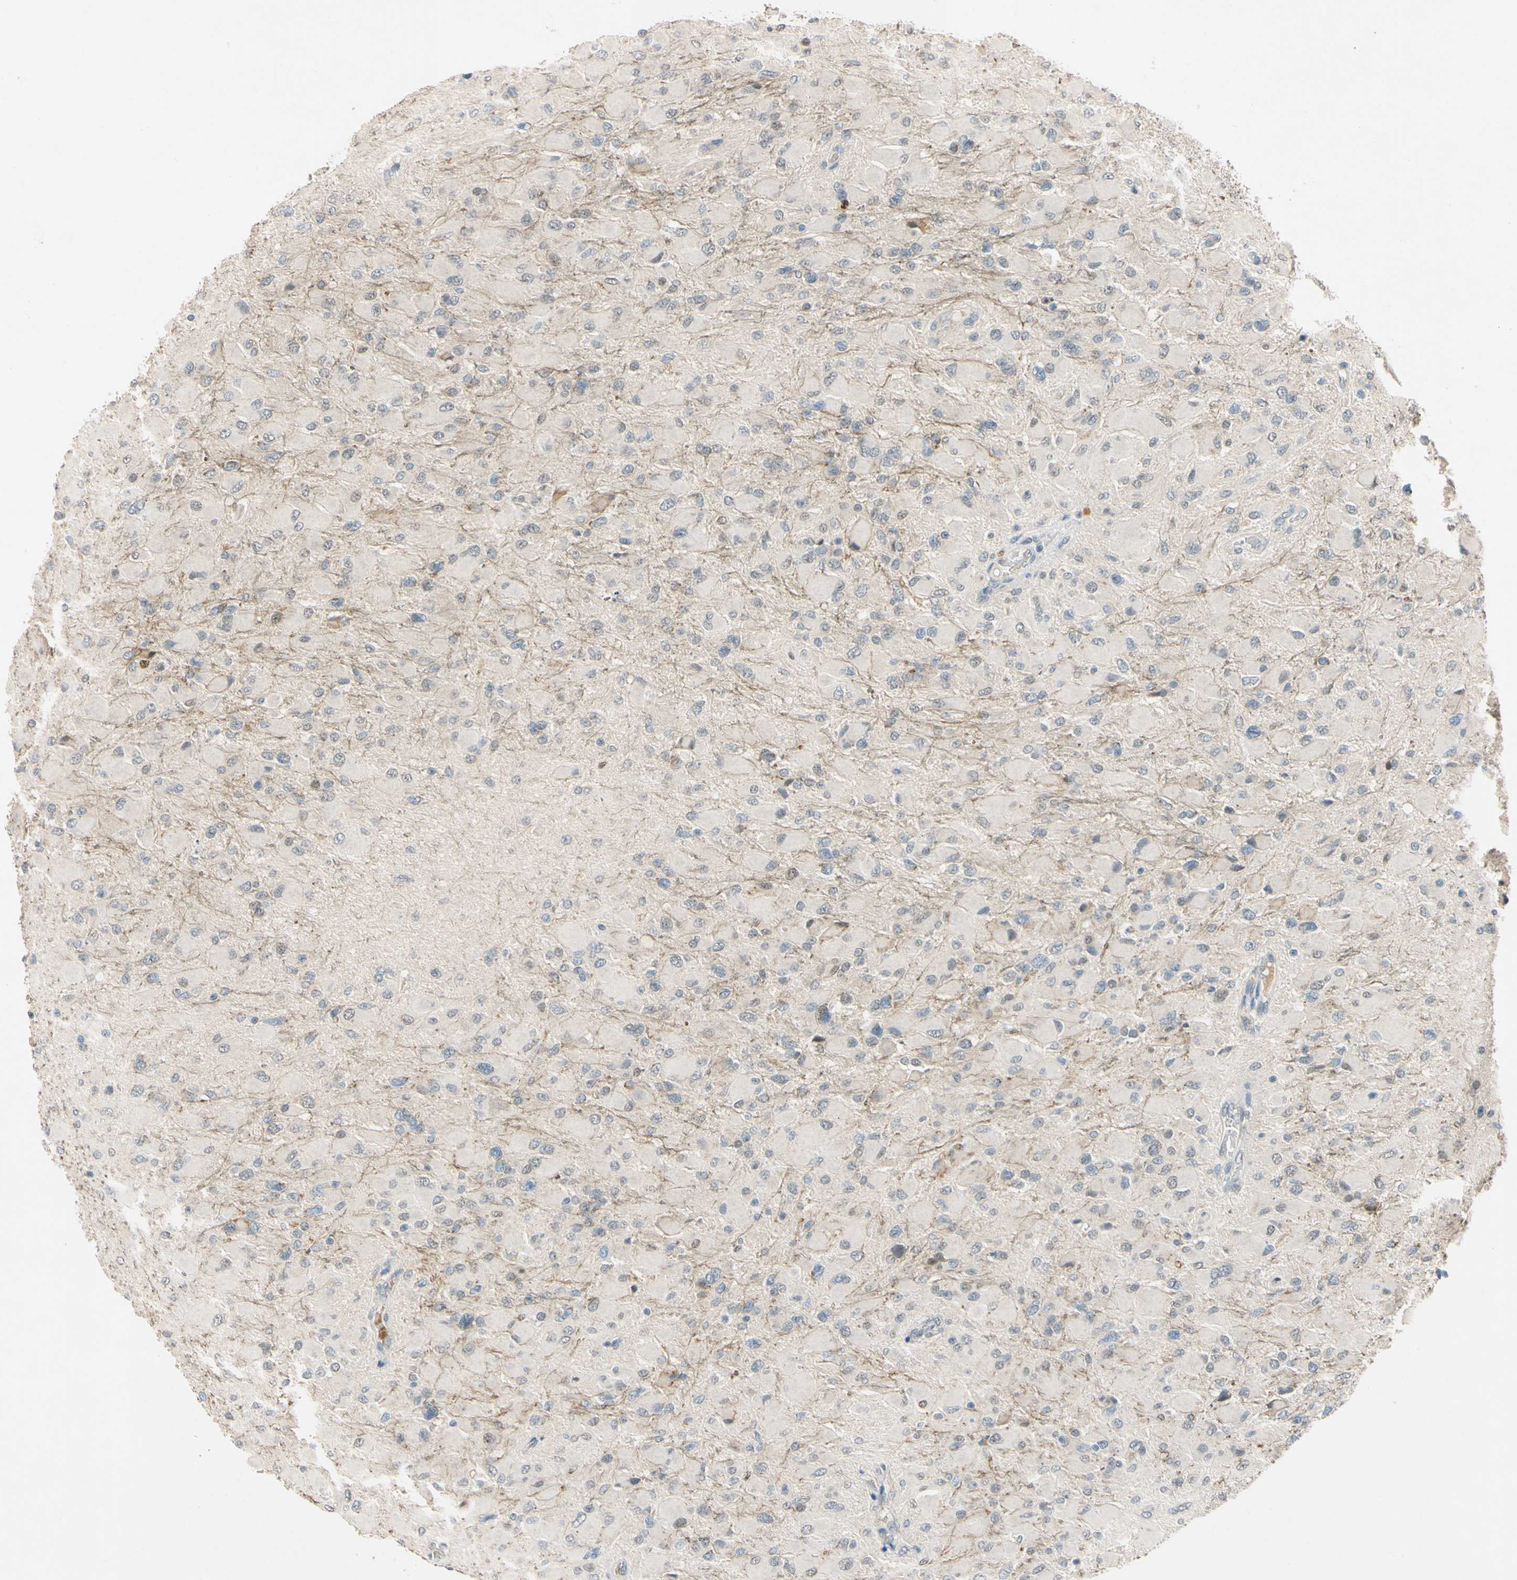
{"staining": {"intensity": "negative", "quantity": "none", "location": "none"}, "tissue": "glioma", "cell_type": "Tumor cells", "image_type": "cancer", "snomed": [{"axis": "morphology", "description": "Glioma, malignant, High grade"}, {"axis": "topography", "description": "Cerebral cortex"}], "caption": "This is a image of immunohistochemistry (IHC) staining of glioma, which shows no staining in tumor cells.", "gene": "RIOX2", "patient": {"sex": "female", "age": 36}}